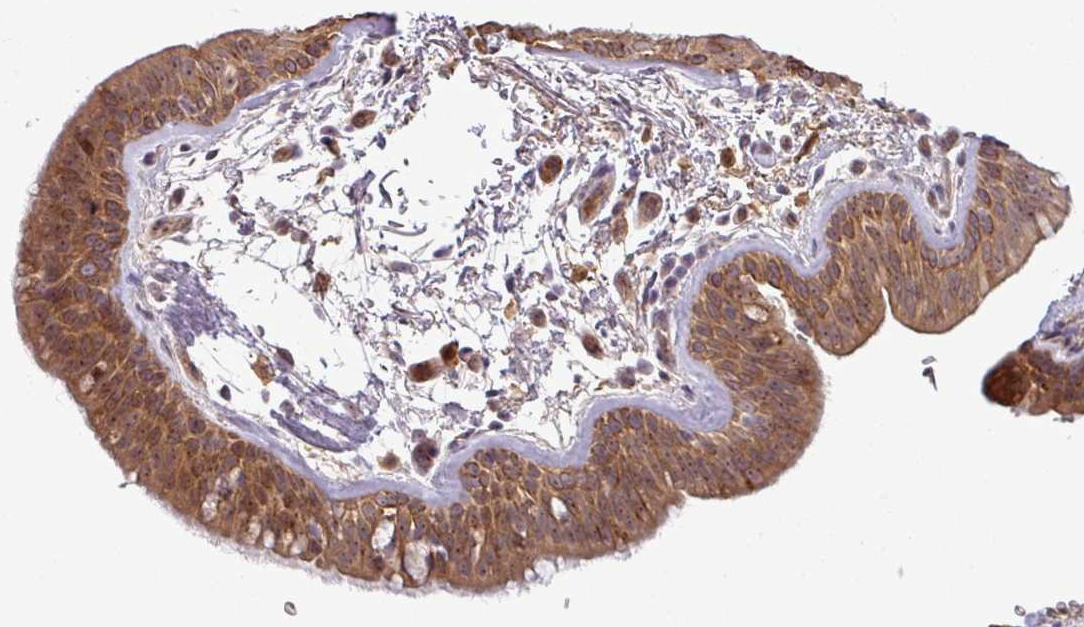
{"staining": {"intensity": "weak", "quantity": "<25%", "location": "cytoplasmic/membranous"}, "tissue": "adipose tissue", "cell_type": "Adipocytes", "image_type": "normal", "snomed": [{"axis": "morphology", "description": "Normal tissue, NOS"}, {"axis": "topography", "description": "Cartilage tissue"}, {"axis": "topography", "description": "Bronchus"}], "caption": "A micrograph of adipose tissue stained for a protein demonstrates no brown staining in adipocytes. (Immunohistochemistry, brightfield microscopy, high magnification).", "gene": "PCDH1", "patient": {"sex": "female", "age": 72}}